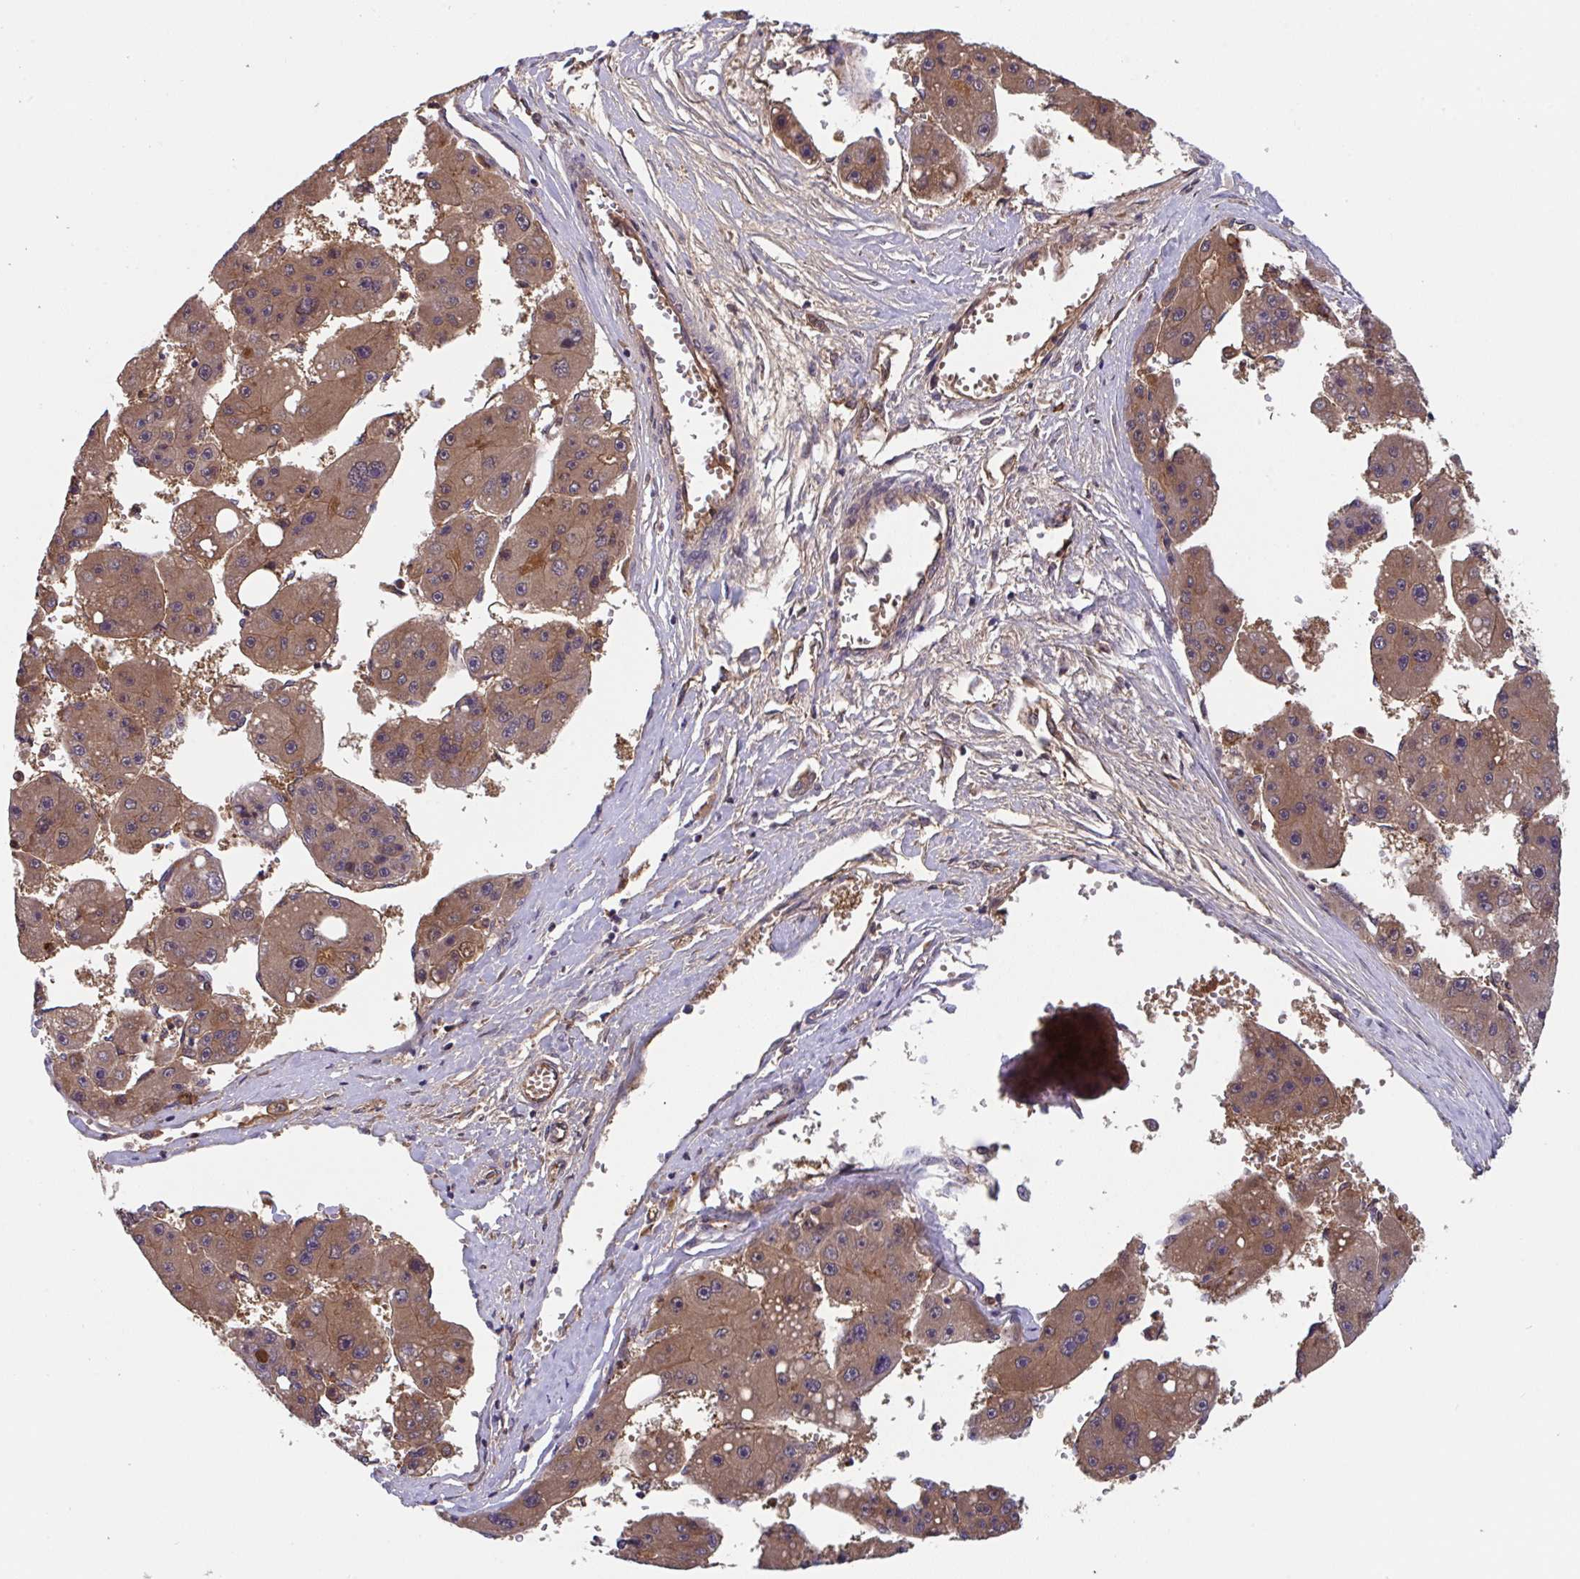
{"staining": {"intensity": "moderate", "quantity": ">75%", "location": "cytoplasmic/membranous,nuclear"}, "tissue": "liver cancer", "cell_type": "Tumor cells", "image_type": "cancer", "snomed": [{"axis": "morphology", "description": "Carcinoma, Hepatocellular, NOS"}, {"axis": "topography", "description": "Liver"}], "caption": "Brown immunohistochemical staining in liver cancer (hepatocellular carcinoma) exhibits moderate cytoplasmic/membranous and nuclear staining in about >75% of tumor cells.", "gene": "TIGAR", "patient": {"sex": "female", "age": 61}}